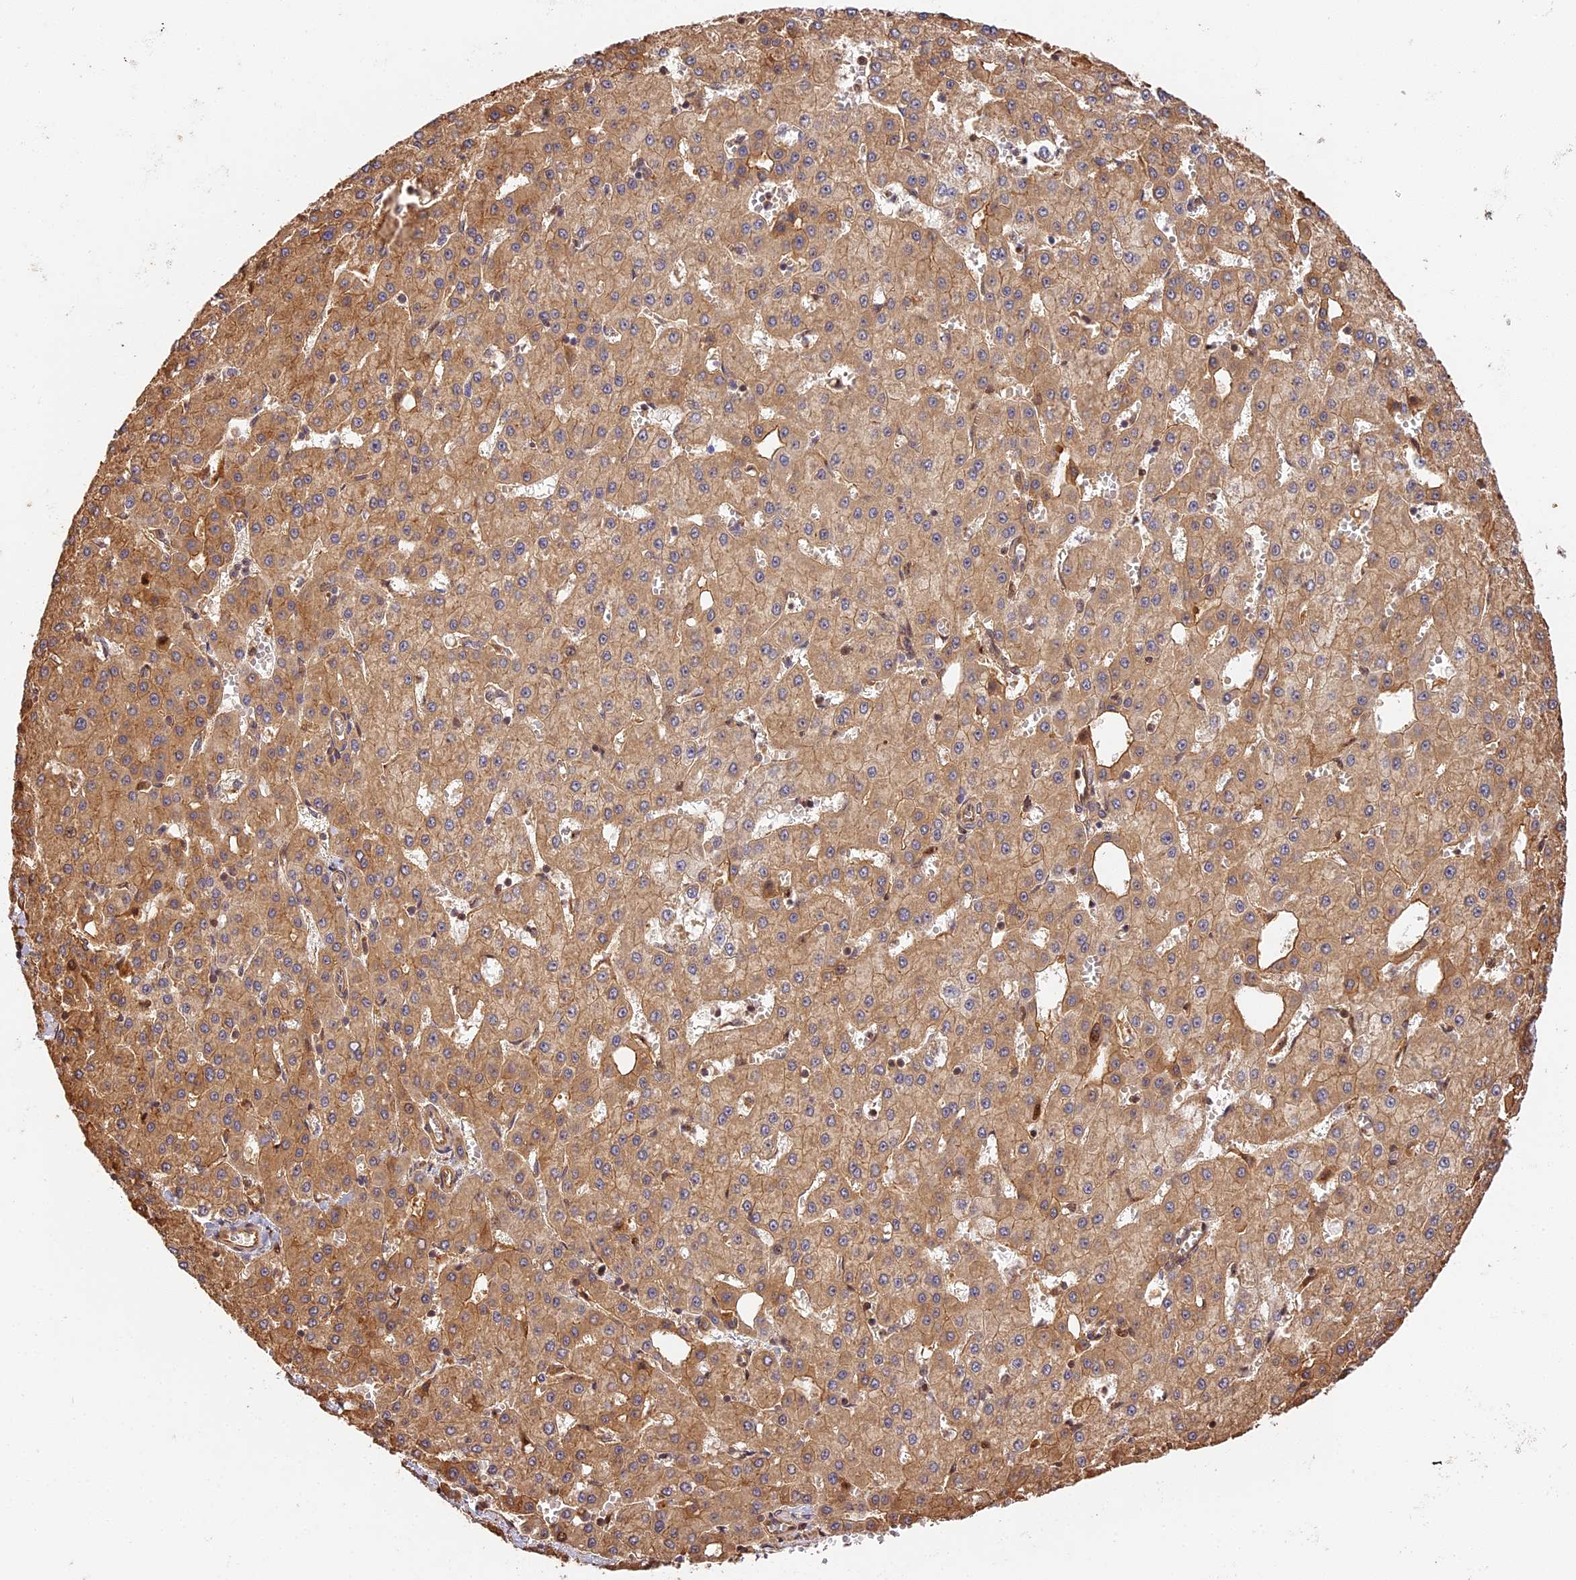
{"staining": {"intensity": "moderate", "quantity": ">75%", "location": "cytoplasmic/membranous"}, "tissue": "liver cancer", "cell_type": "Tumor cells", "image_type": "cancer", "snomed": [{"axis": "morphology", "description": "Carcinoma, Hepatocellular, NOS"}, {"axis": "topography", "description": "Liver"}], "caption": "The immunohistochemical stain highlights moderate cytoplasmic/membranous expression in tumor cells of liver cancer tissue.", "gene": "PPP1R37", "patient": {"sex": "male", "age": 47}}